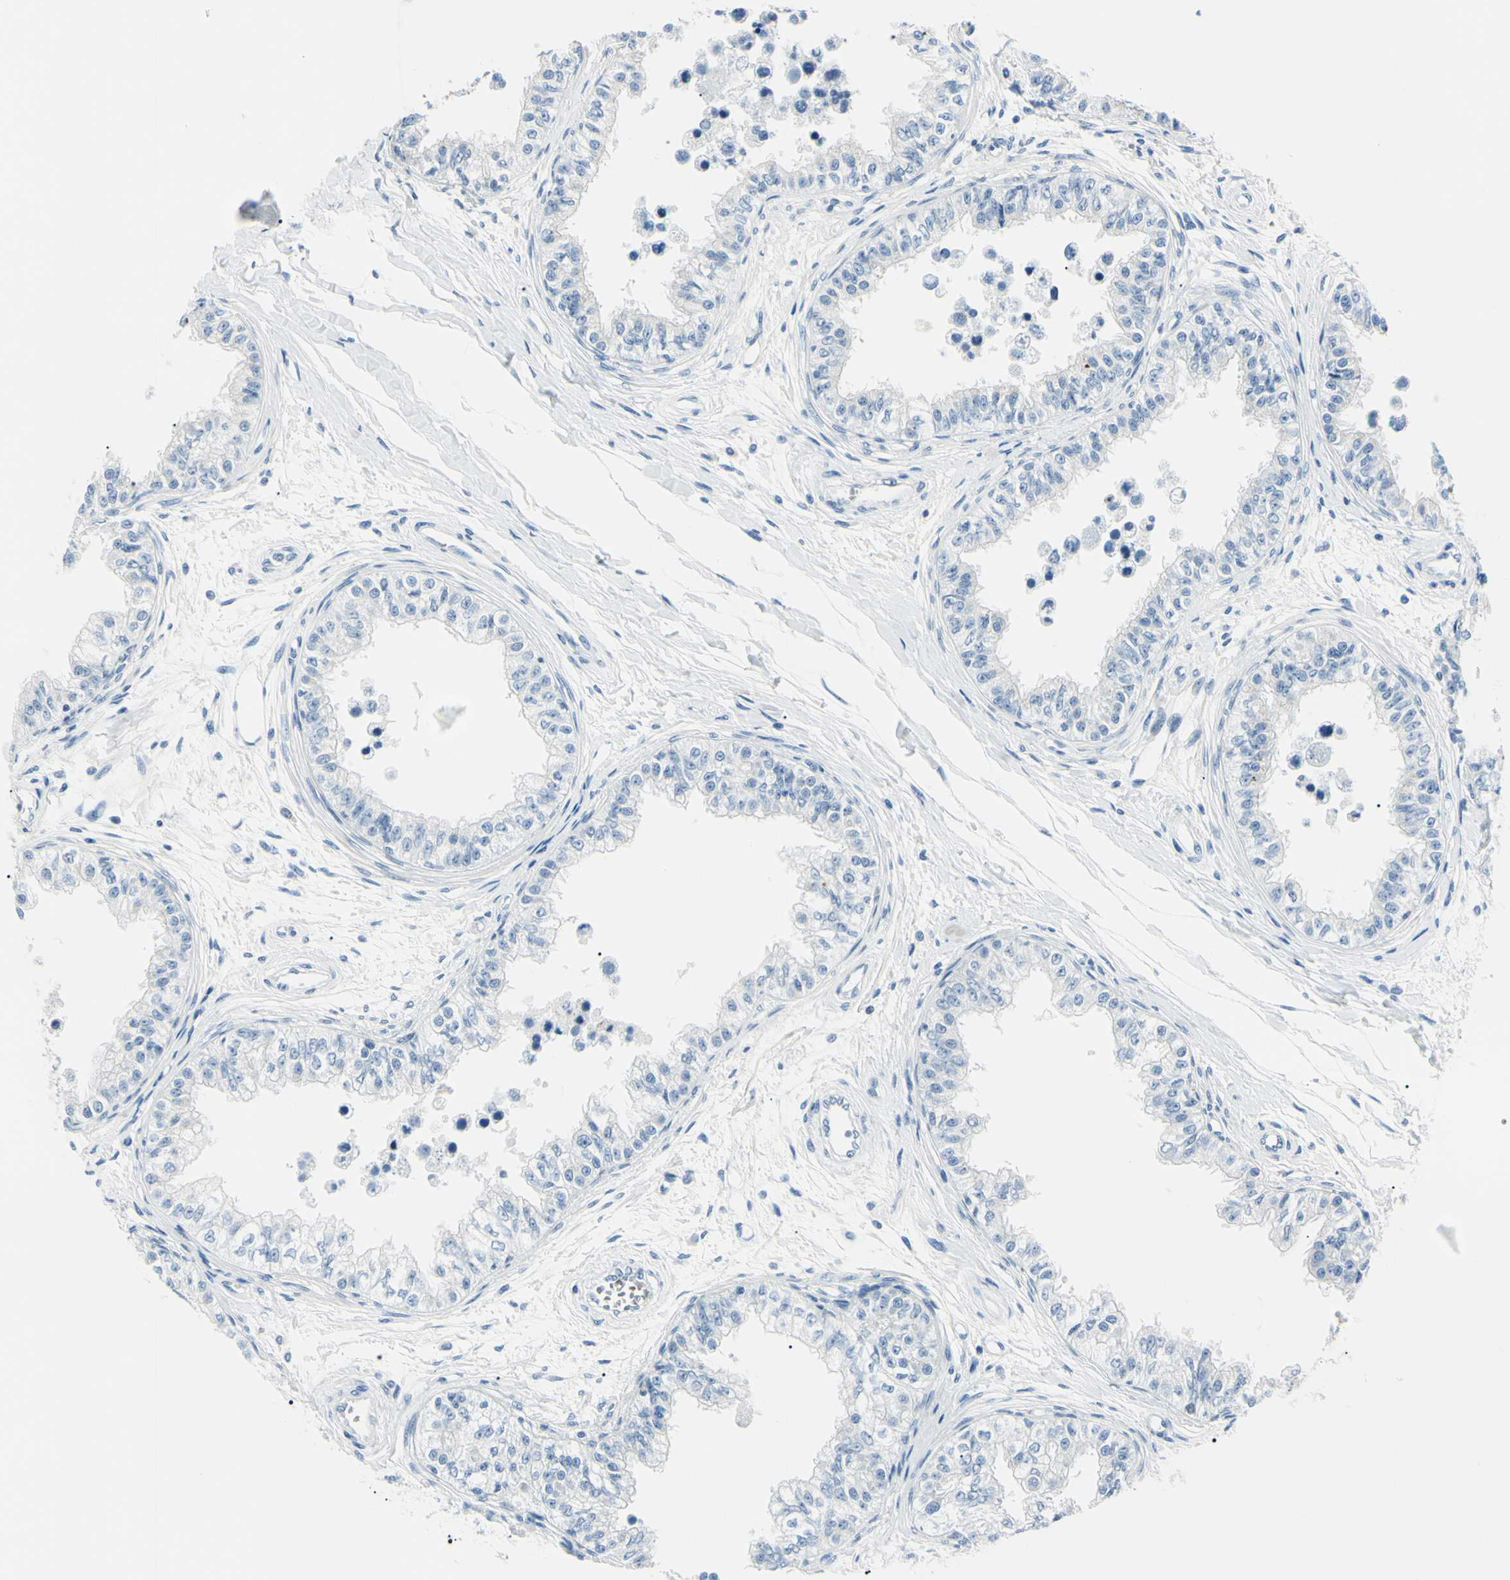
{"staining": {"intensity": "negative", "quantity": "none", "location": "none"}, "tissue": "epididymis", "cell_type": "Glandular cells", "image_type": "normal", "snomed": [{"axis": "morphology", "description": "Normal tissue, NOS"}, {"axis": "morphology", "description": "Adenocarcinoma, metastatic, NOS"}, {"axis": "topography", "description": "Testis"}, {"axis": "topography", "description": "Epididymis"}], "caption": "Immunohistochemical staining of normal human epididymis shows no significant expression in glandular cells.", "gene": "CA2", "patient": {"sex": "male", "age": 26}}